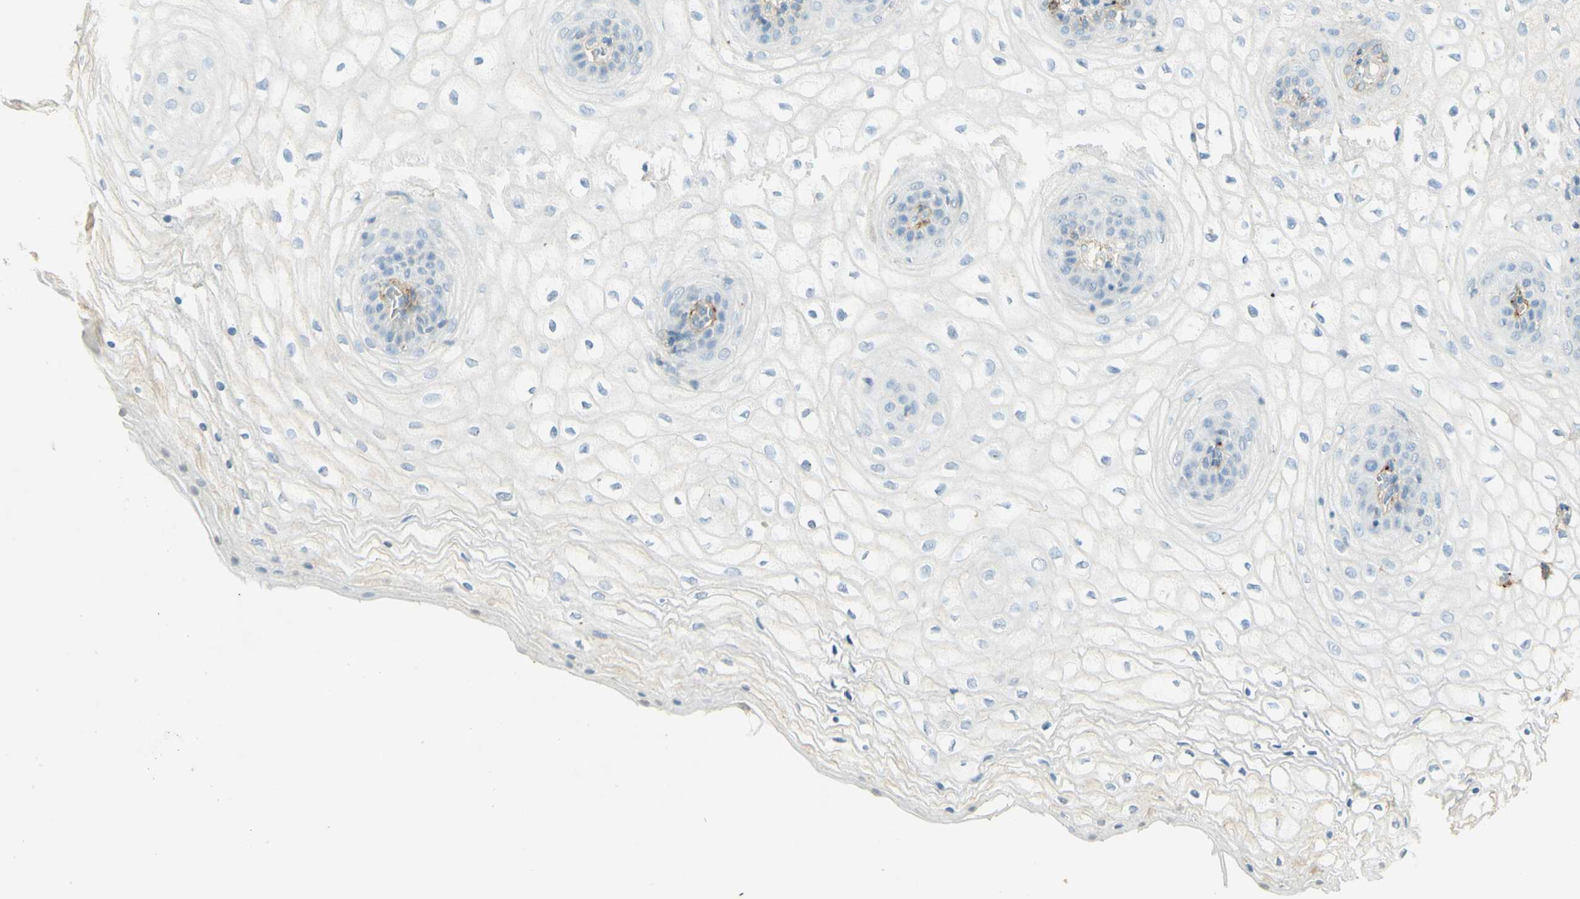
{"staining": {"intensity": "strong", "quantity": "<25%", "location": "cytoplasmic/membranous"}, "tissue": "vagina", "cell_type": "Squamous epithelial cells", "image_type": "normal", "snomed": [{"axis": "morphology", "description": "Normal tissue, NOS"}, {"axis": "topography", "description": "Vagina"}], "caption": "DAB (3,3'-diaminobenzidine) immunohistochemical staining of benign vagina exhibits strong cytoplasmic/membranous protein positivity in about <25% of squamous epithelial cells. Using DAB (3,3'-diaminobenzidine) (brown) and hematoxylin (blue) stains, captured at high magnification using brightfield microscopy.", "gene": "TNN", "patient": {"sex": "female", "age": 34}}